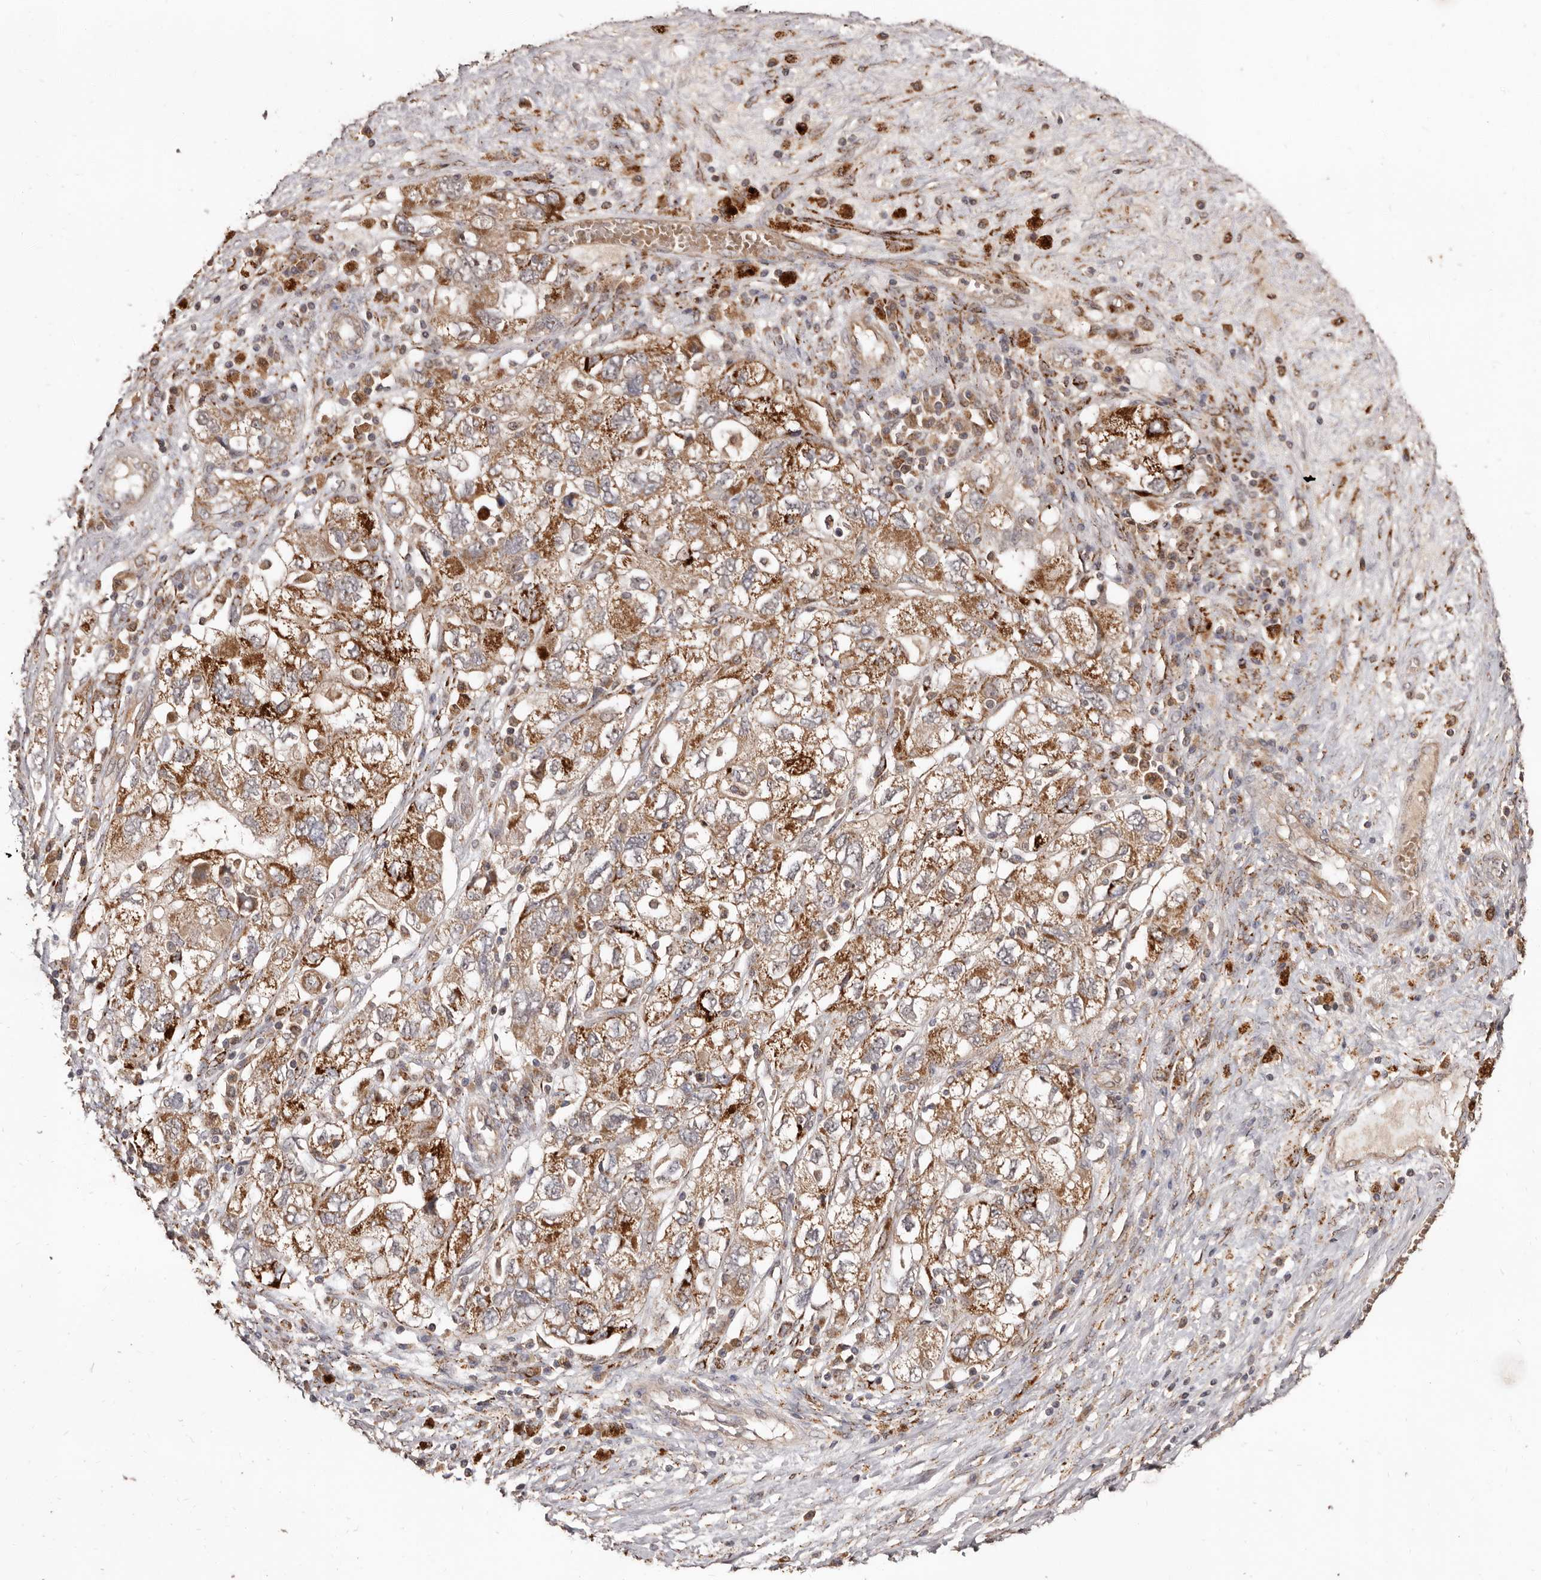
{"staining": {"intensity": "moderate", "quantity": ">75%", "location": "cytoplasmic/membranous"}, "tissue": "ovarian cancer", "cell_type": "Tumor cells", "image_type": "cancer", "snomed": [{"axis": "morphology", "description": "Carcinoma, NOS"}, {"axis": "morphology", "description": "Cystadenocarcinoma, serous, NOS"}, {"axis": "topography", "description": "Ovary"}], "caption": "Ovarian cancer (carcinoma) stained for a protein reveals moderate cytoplasmic/membranous positivity in tumor cells. The protein of interest is stained brown, and the nuclei are stained in blue (DAB IHC with brightfield microscopy, high magnification).", "gene": "AKAP7", "patient": {"sex": "female", "age": 69}}